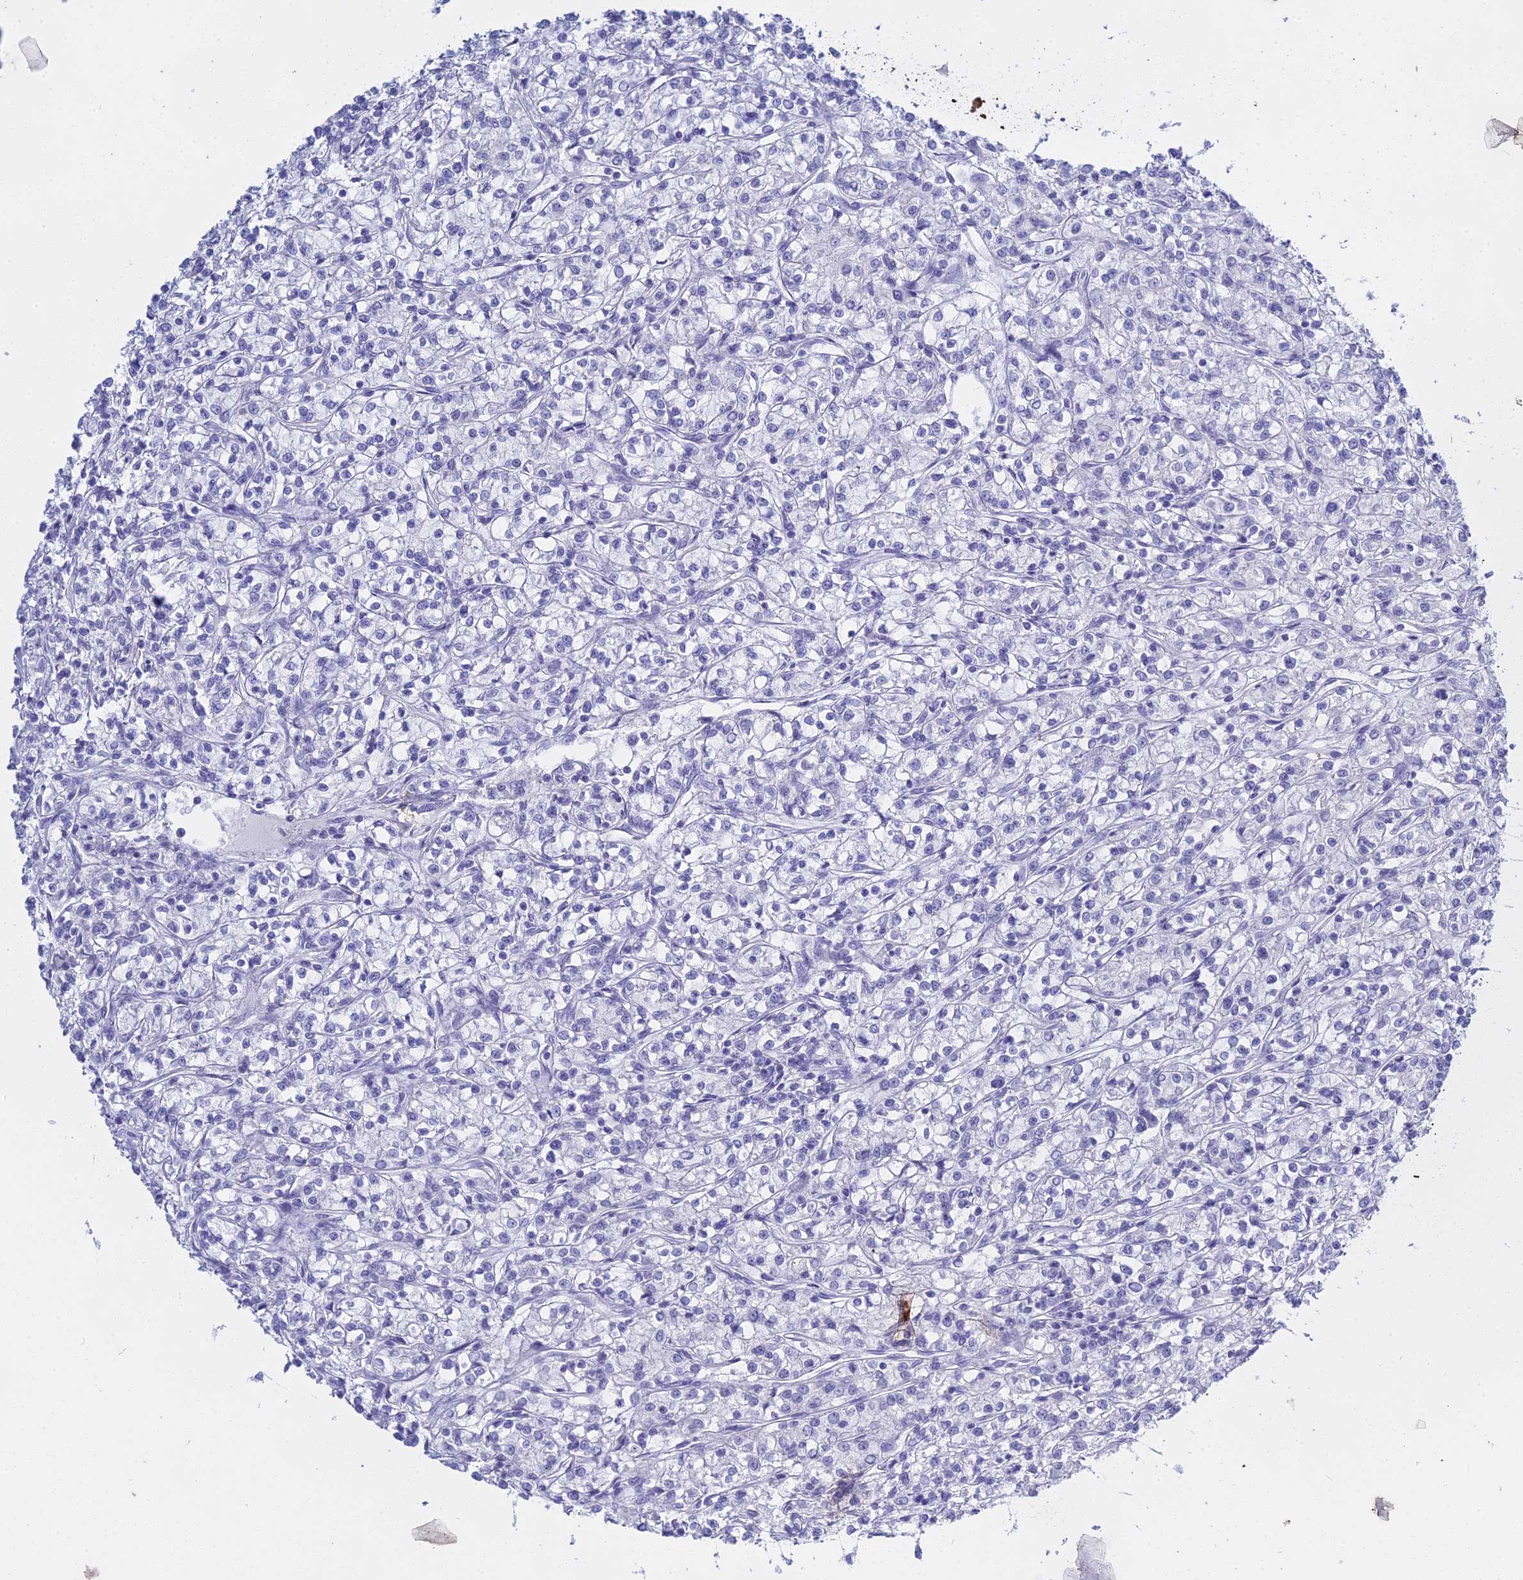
{"staining": {"intensity": "negative", "quantity": "none", "location": "none"}, "tissue": "renal cancer", "cell_type": "Tumor cells", "image_type": "cancer", "snomed": [{"axis": "morphology", "description": "Adenocarcinoma, NOS"}, {"axis": "topography", "description": "Kidney"}], "caption": "An IHC micrograph of renal cancer (adenocarcinoma) is shown. There is no staining in tumor cells of renal cancer (adenocarcinoma). The staining was performed using DAB to visualize the protein expression in brown, while the nuclei were stained in blue with hematoxylin (Magnification: 20x).", "gene": "S100A7", "patient": {"sex": "female", "age": 59}}